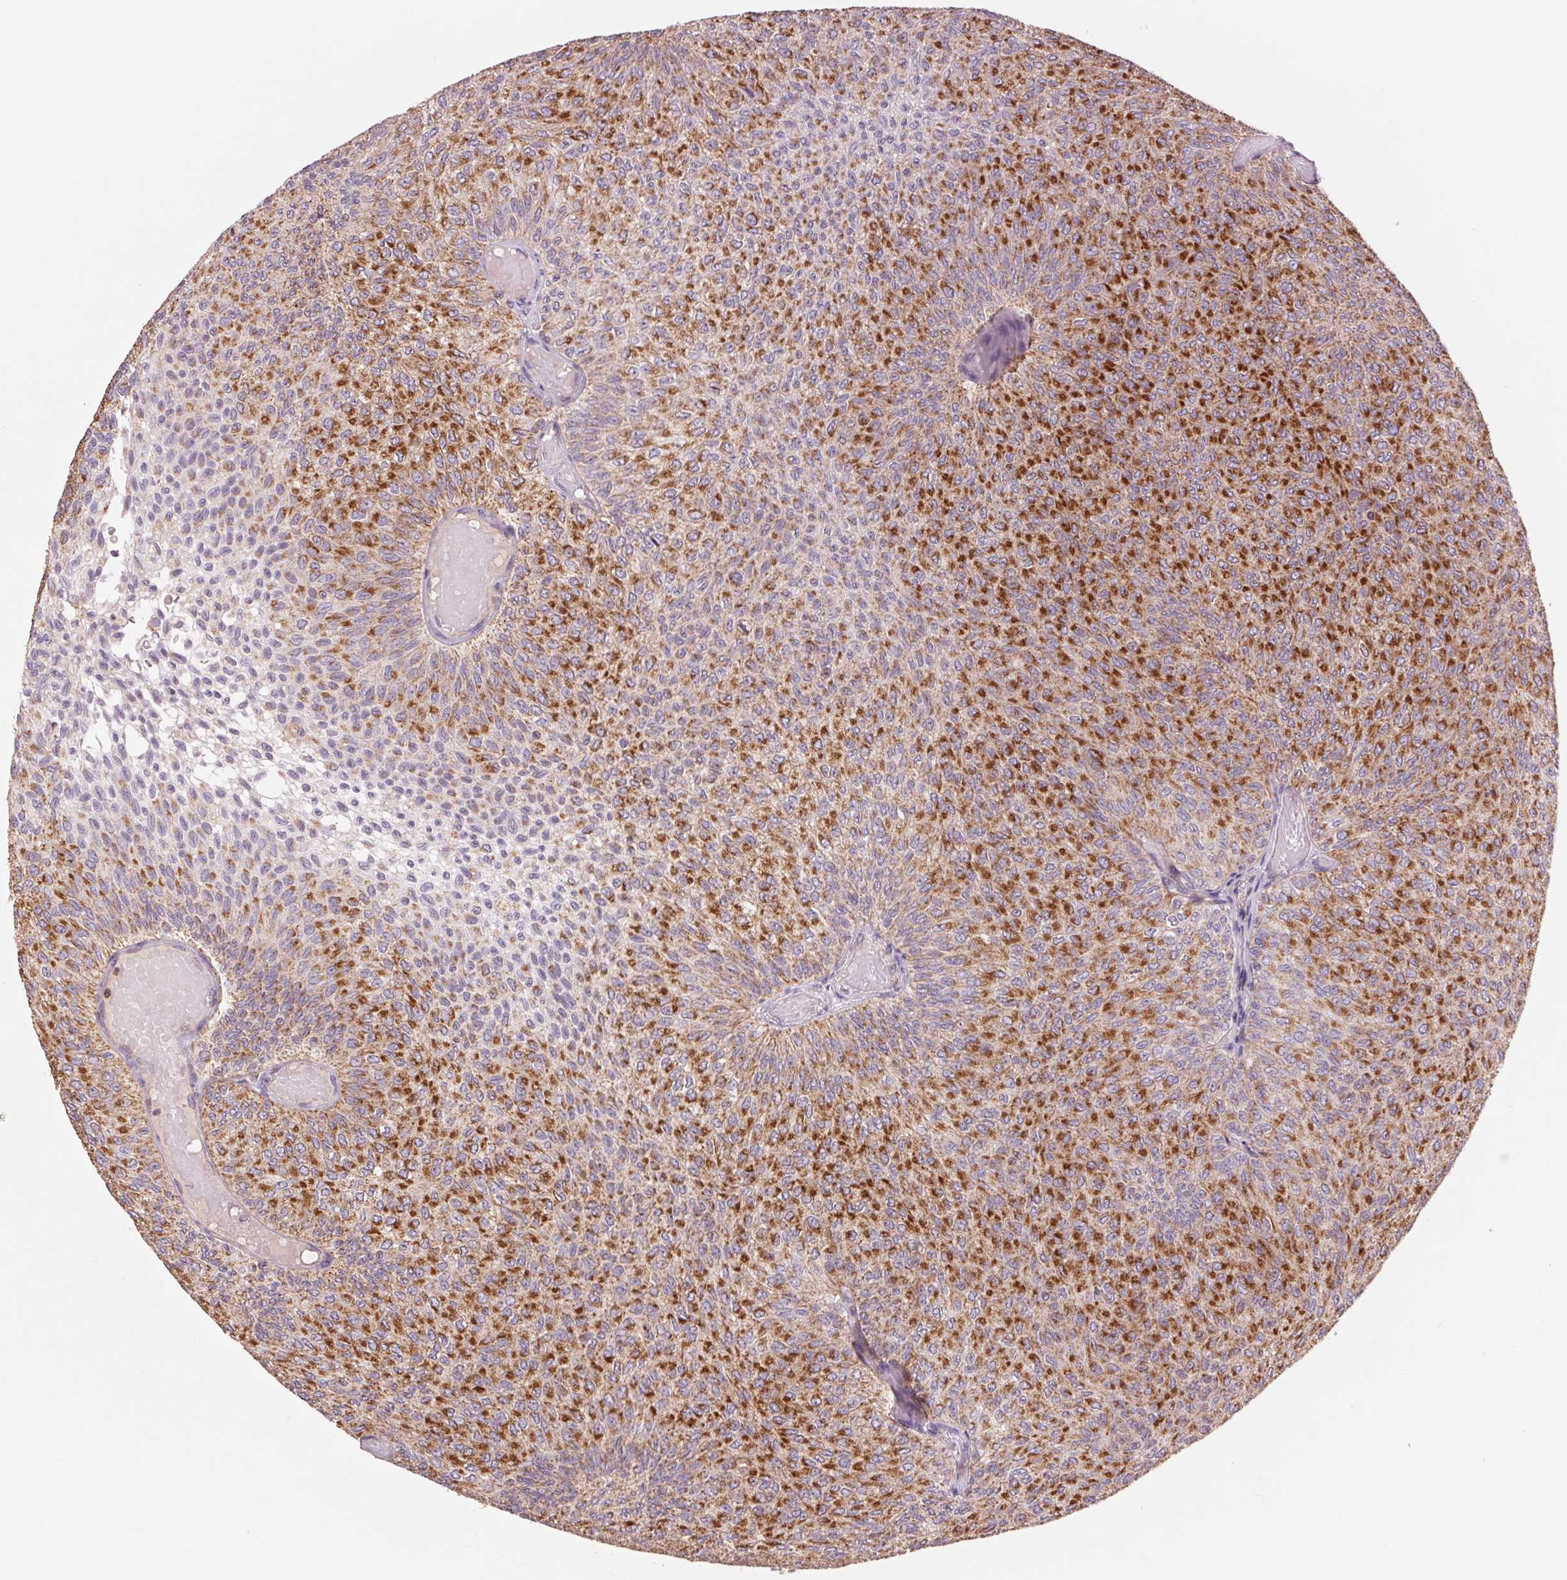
{"staining": {"intensity": "strong", "quantity": "25%-75%", "location": "cytoplasmic/membranous"}, "tissue": "urothelial cancer", "cell_type": "Tumor cells", "image_type": "cancer", "snomed": [{"axis": "morphology", "description": "Urothelial carcinoma, Low grade"}, {"axis": "topography", "description": "Urinary bladder"}], "caption": "The histopathology image exhibits immunohistochemical staining of urothelial carcinoma (low-grade). There is strong cytoplasmic/membranous staining is appreciated in approximately 25%-75% of tumor cells.", "gene": "COX6A1", "patient": {"sex": "male", "age": 78}}